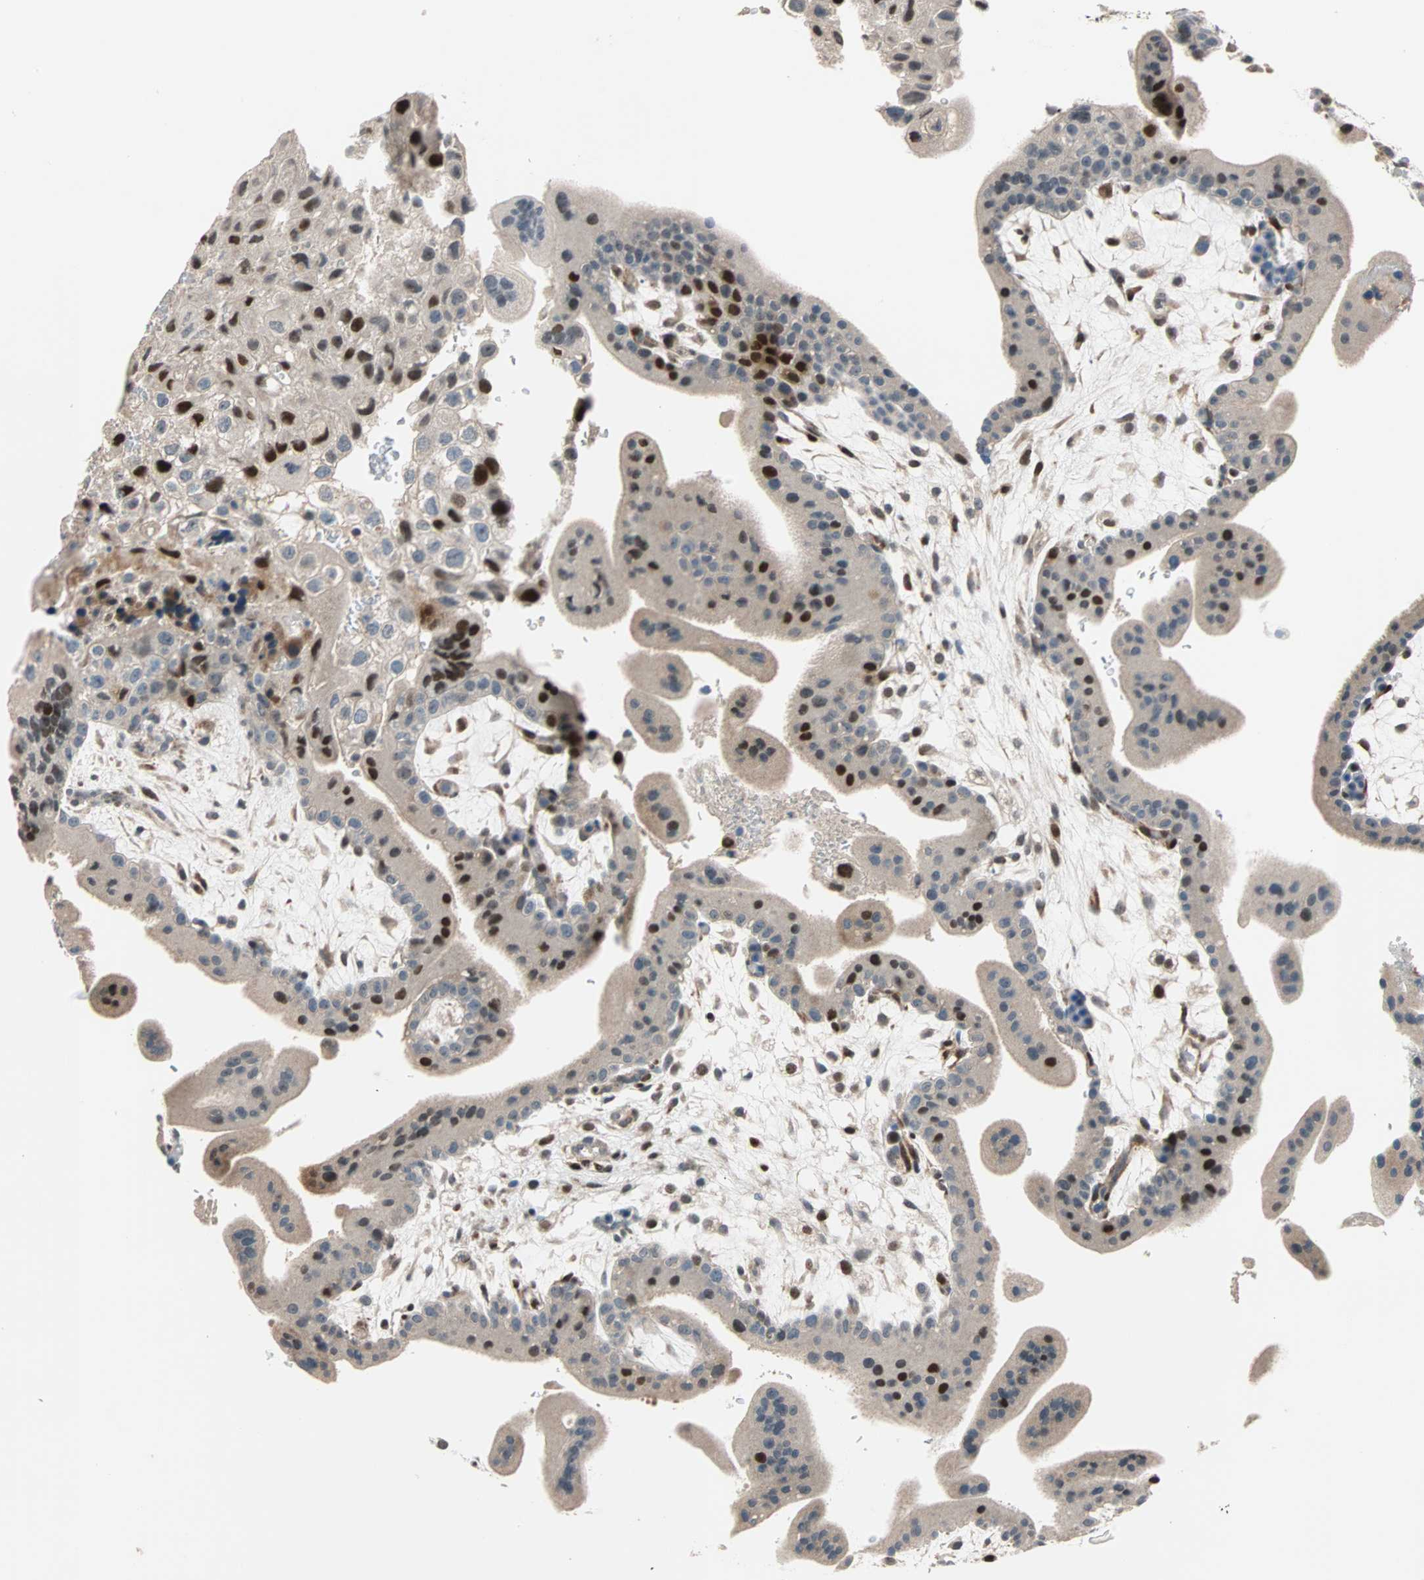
{"staining": {"intensity": "strong", "quantity": "<25%", "location": "cytoplasmic/membranous,nuclear"}, "tissue": "placenta", "cell_type": "Decidual cells", "image_type": "normal", "snomed": [{"axis": "morphology", "description": "Normal tissue, NOS"}, {"axis": "topography", "description": "Placenta"}], "caption": "Decidual cells display medium levels of strong cytoplasmic/membranous,nuclear positivity in about <25% of cells in unremarkable human placenta. The staining is performed using DAB brown chromogen to label protein expression. The nuclei are counter-stained blue using hematoxylin.", "gene": "HECW1", "patient": {"sex": "female", "age": 35}}